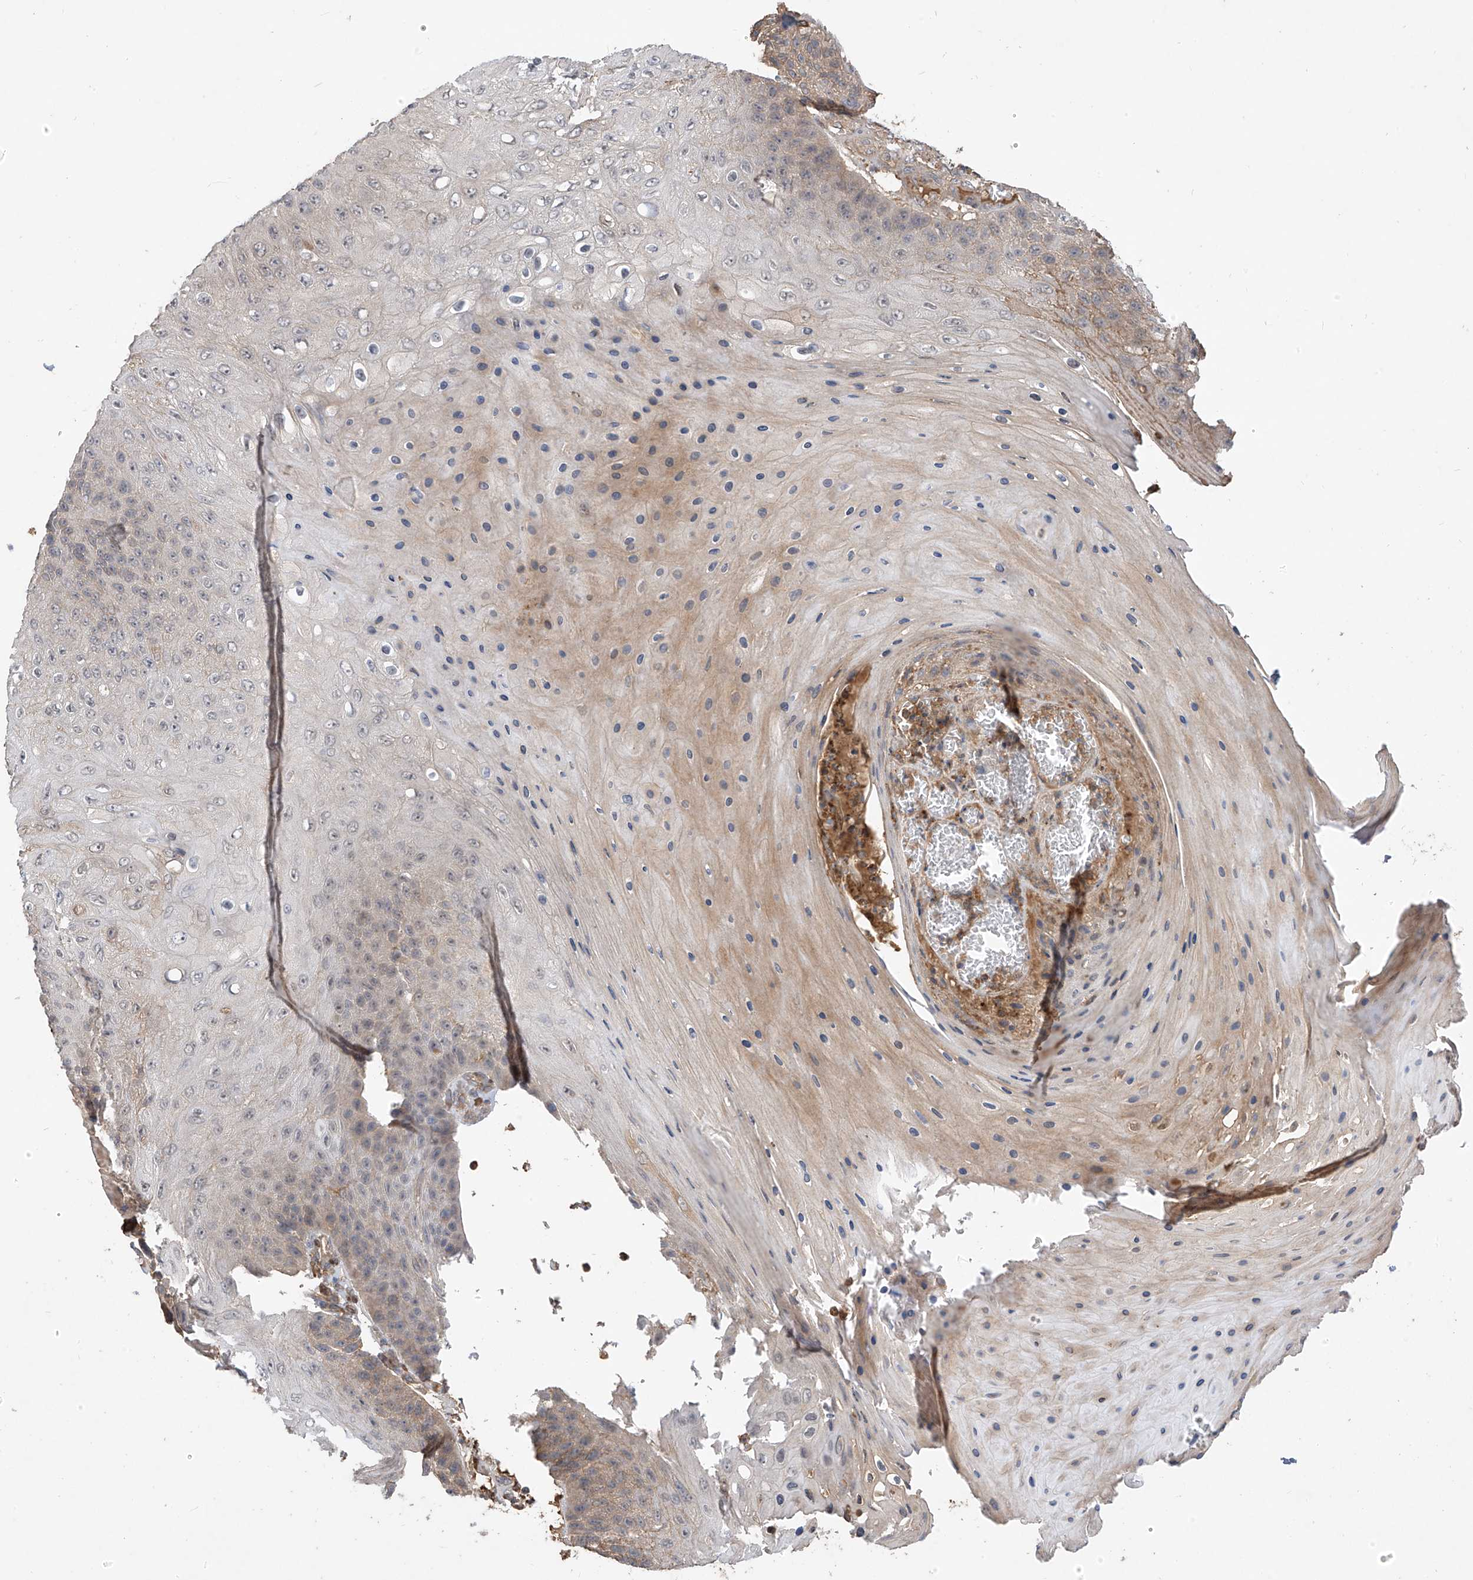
{"staining": {"intensity": "weak", "quantity": "<25%", "location": "cytoplasmic/membranous"}, "tissue": "skin cancer", "cell_type": "Tumor cells", "image_type": "cancer", "snomed": [{"axis": "morphology", "description": "Squamous cell carcinoma, NOS"}, {"axis": "topography", "description": "Skin"}], "caption": "DAB (3,3'-diaminobenzidine) immunohistochemical staining of squamous cell carcinoma (skin) reveals no significant expression in tumor cells.", "gene": "CACNA2D4", "patient": {"sex": "female", "age": 88}}